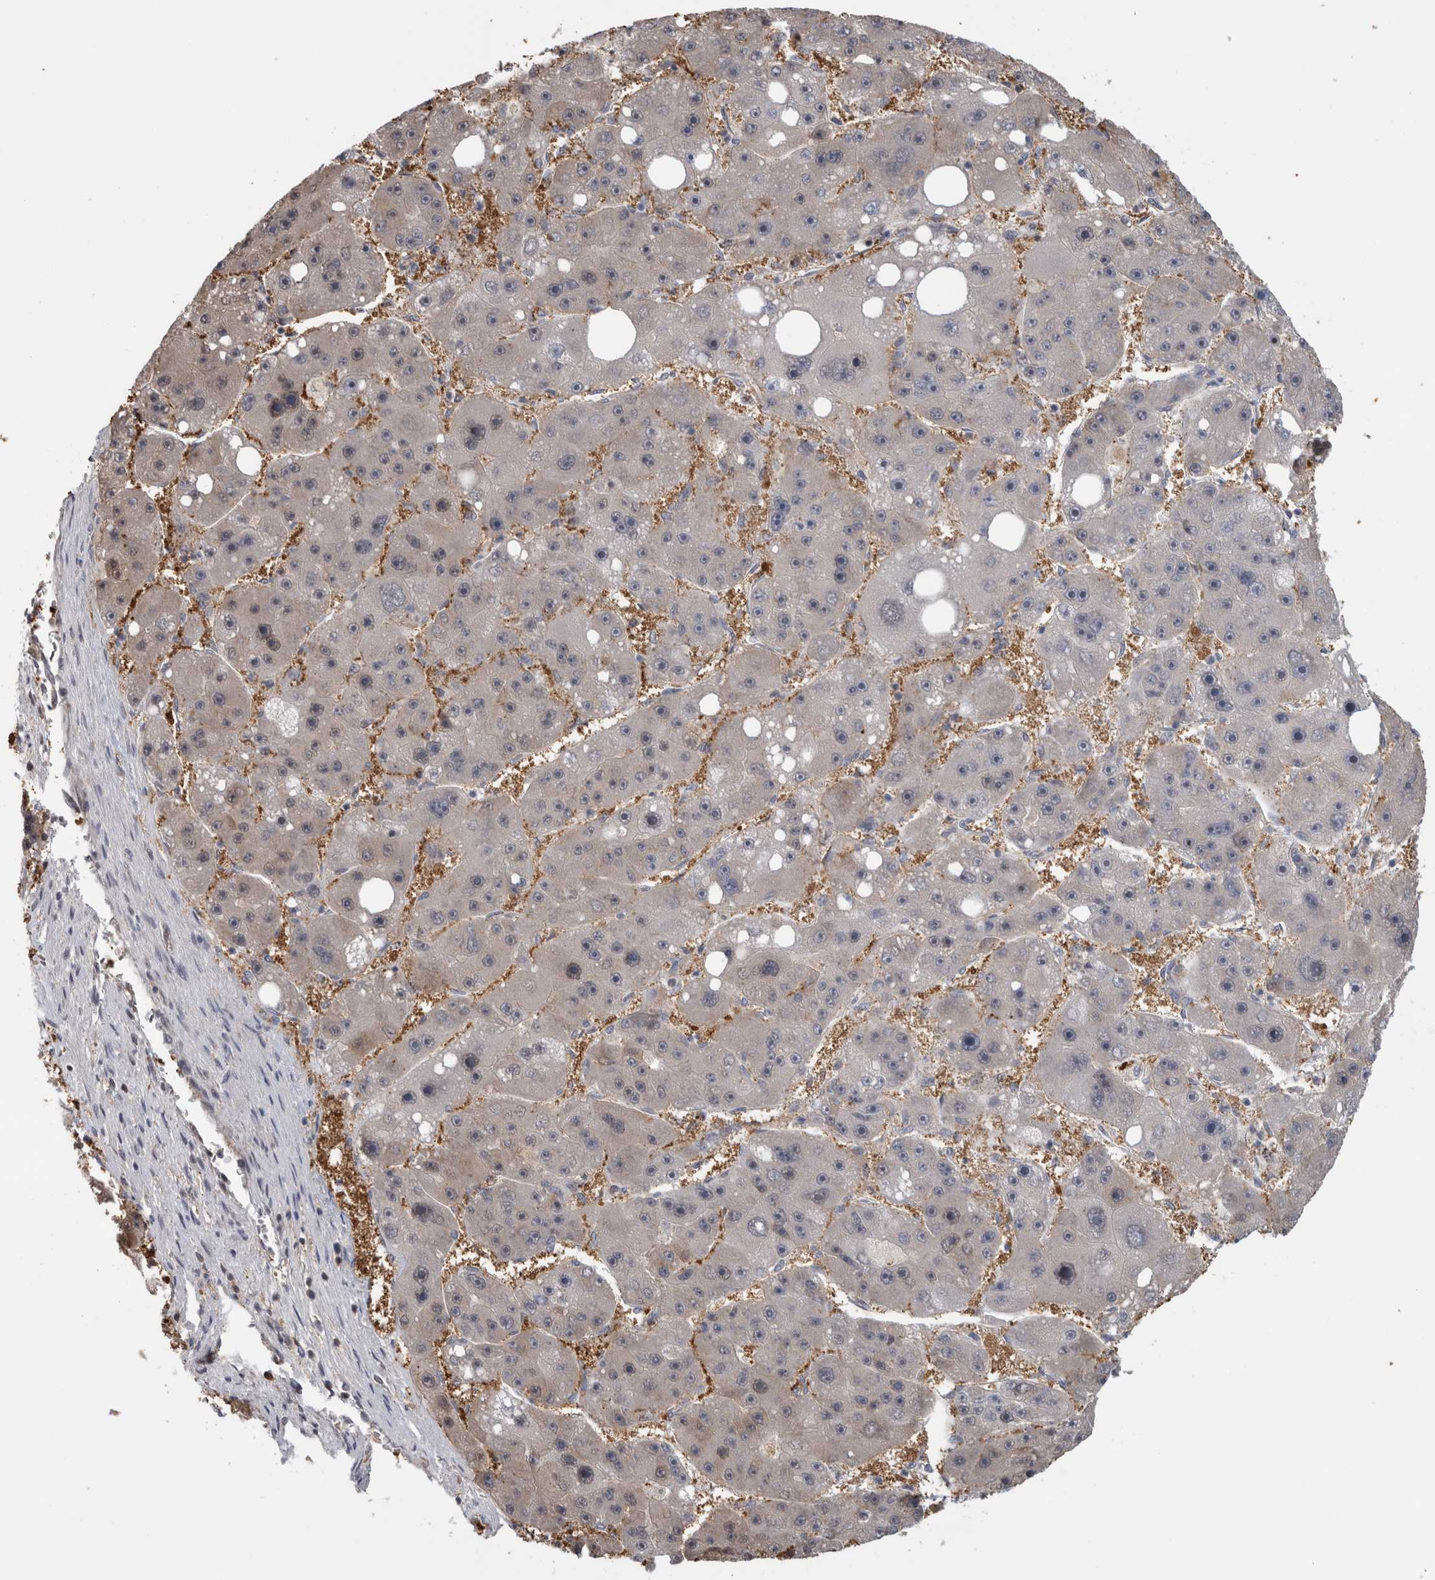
{"staining": {"intensity": "negative", "quantity": "none", "location": "none"}, "tissue": "liver cancer", "cell_type": "Tumor cells", "image_type": "cancer", "snomed": [{"axis": "morphology", "description": "Carcinoma, Hepatocellular, NOS"}, {"axis": "topography", "description": "Liver"}], "caption": "The histopathology image exhibits no staining of tumor cells in liver cancer (hepatocellular carcinoma).", "gene": "USH1G", "patient": {"sex": "female", "age": 61}}